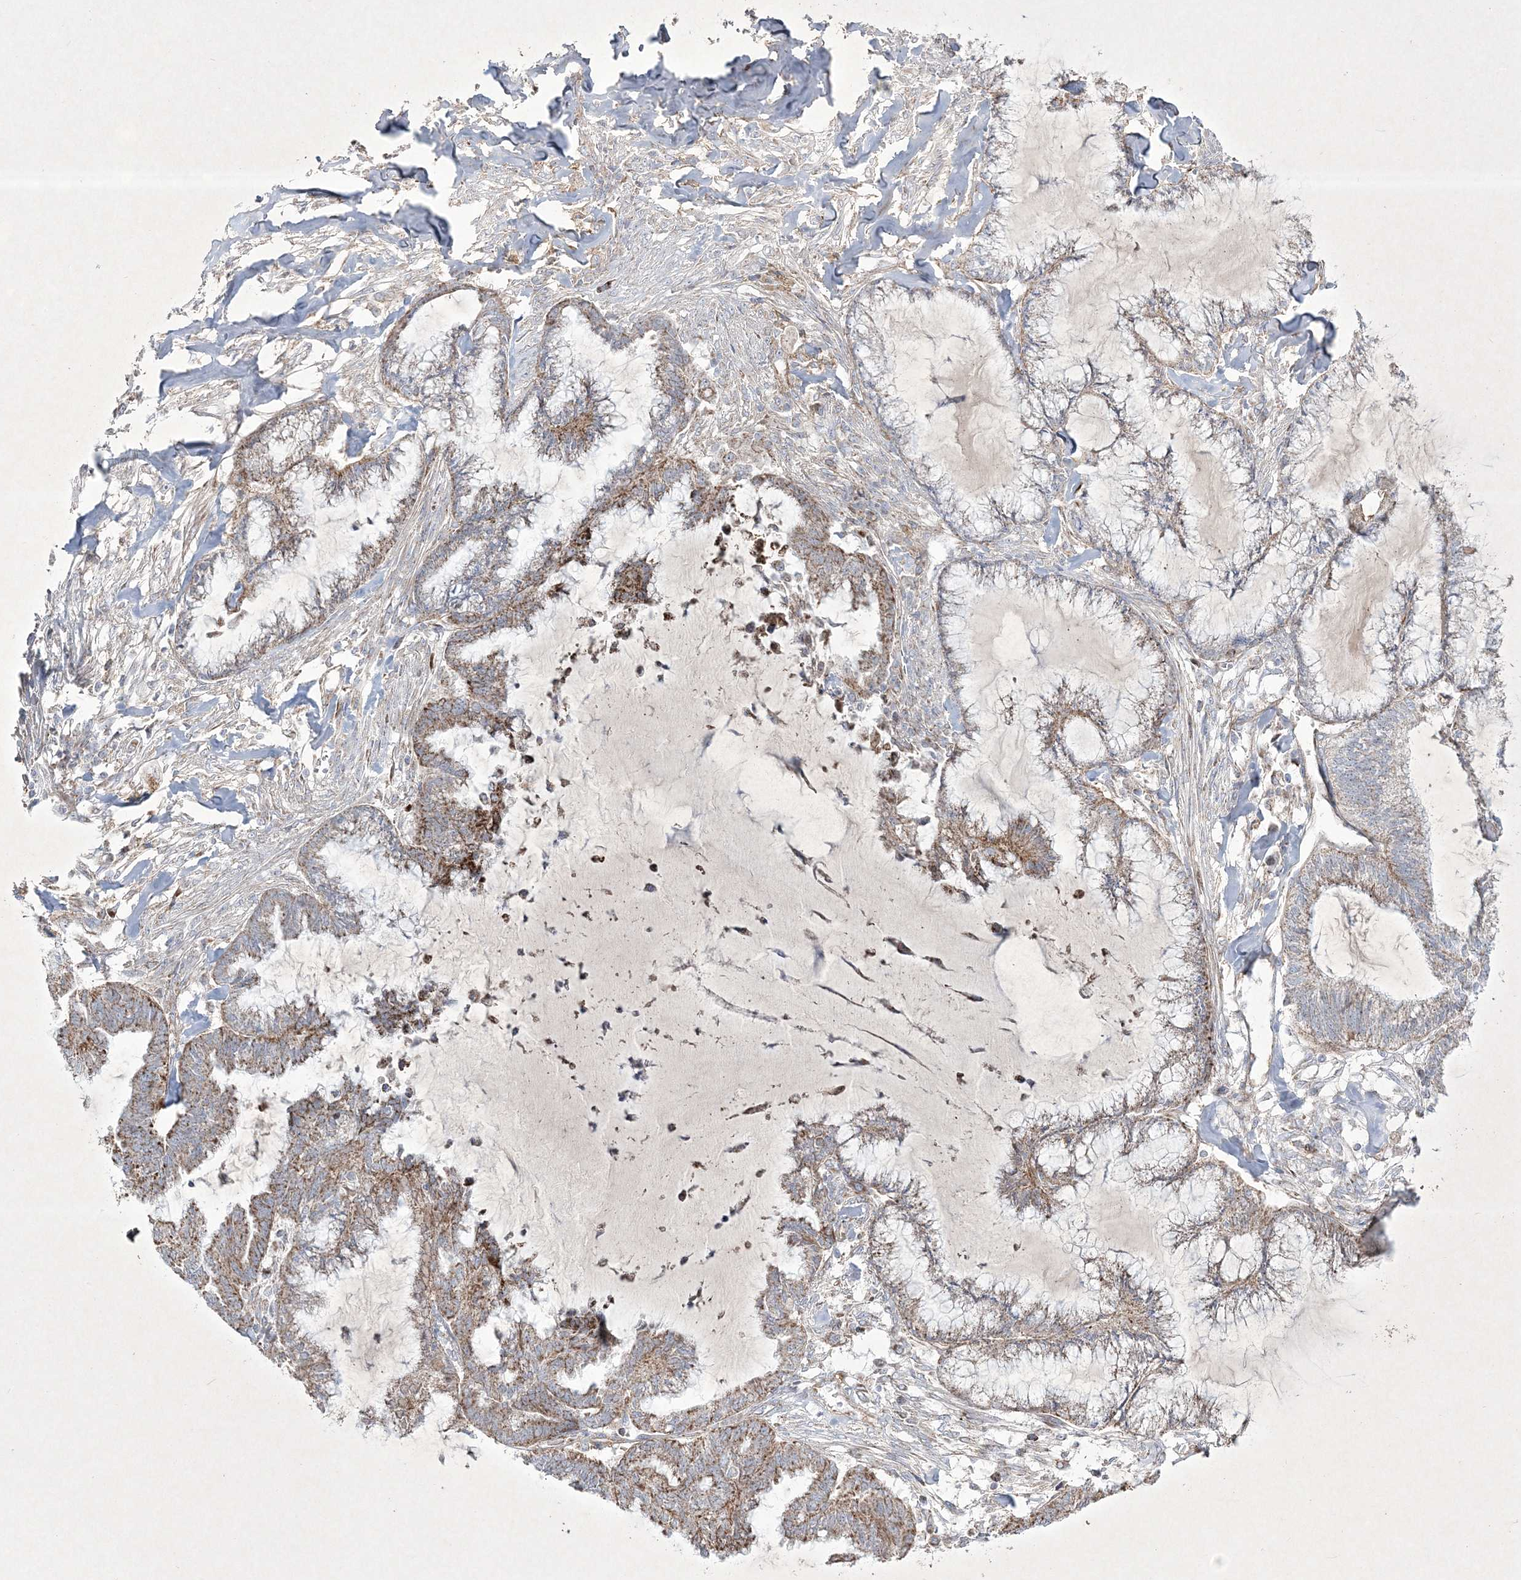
{"staining": {"intensity": "moderate", "quantity": ">75%", "location": "cytoplasmic/membranous"}, "tissue": "endometrial cancer", "cell_type": "Tumor cells", "image_type": "cancer", "snomed": [{"axis": "morphology", "description": "Adenocarcinoma, NOS"}, {"axis": "topography", "description": "Endometrium"}], "caption": "Immunohistochemical staining of endometrial adenocarcinoma displays medium levels of moderate cytoplasmic/membranous protein expression in about >75% of tumor cells.", "gene": "RICTOR", "patient": {"sex": "female", "age": 86}}